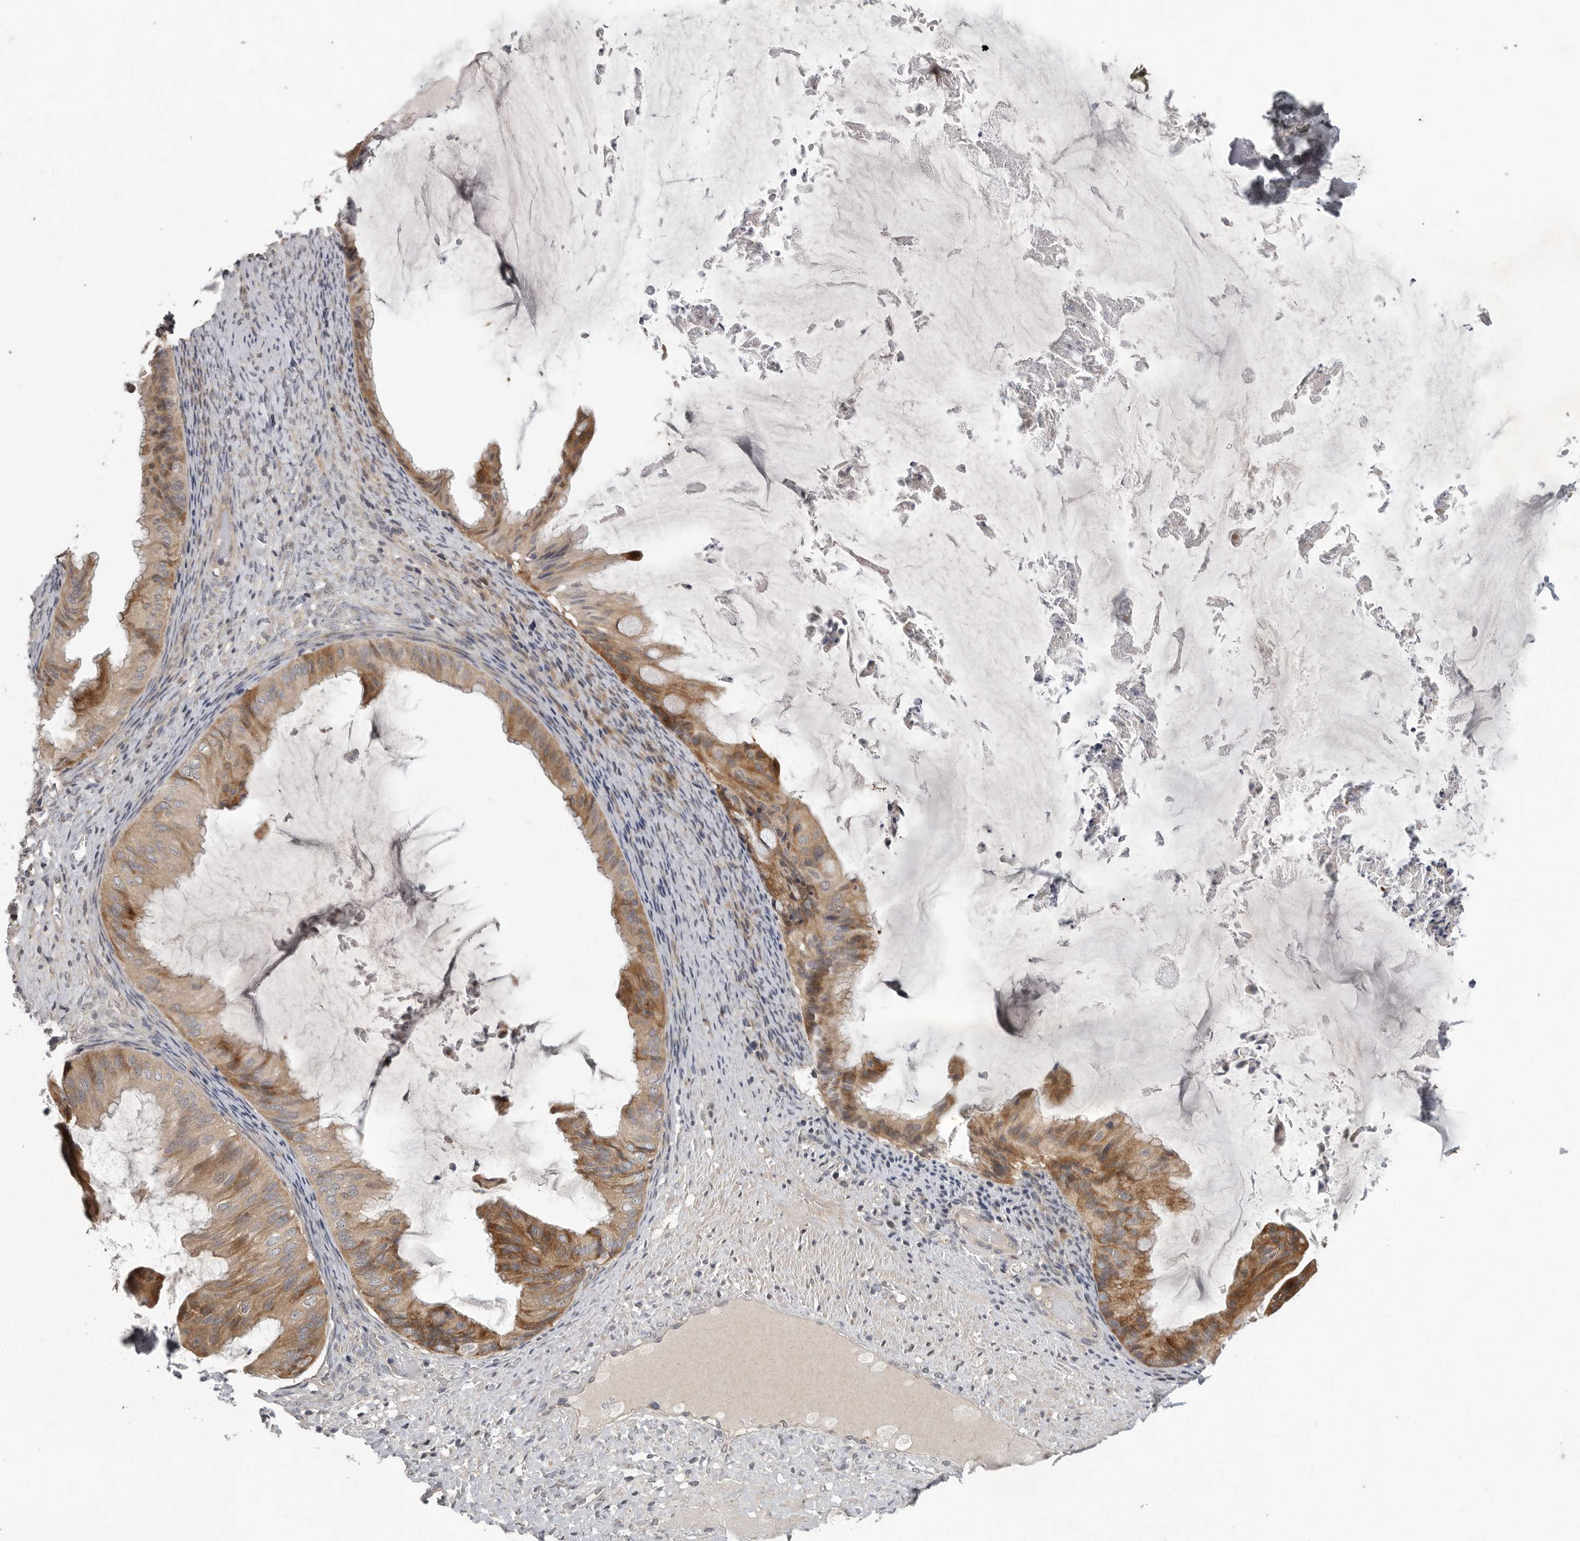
{"staining": {"intensity": "moderate", "quantity": ">75%", "location": "cytoplasmic/membranous"}, "tissue": "ovarian cancer", "cell_type": "Tumor cells", "image_type": "cancer", "snomed": [{"axis": "morphology", "description": "Cystadenocarcinoma, mucinous, NOS"}, {"axis": "topography", "description": "Ovary"}], "caption": "Ovarian cancer (mucinous cystadenocarcinoma) tissue reveals moderate cytoplasmic/membranous positivity in about >75% of tumor cells", "gene": "RALGPS2", "patient": {"sex": "female", "age": 61}}